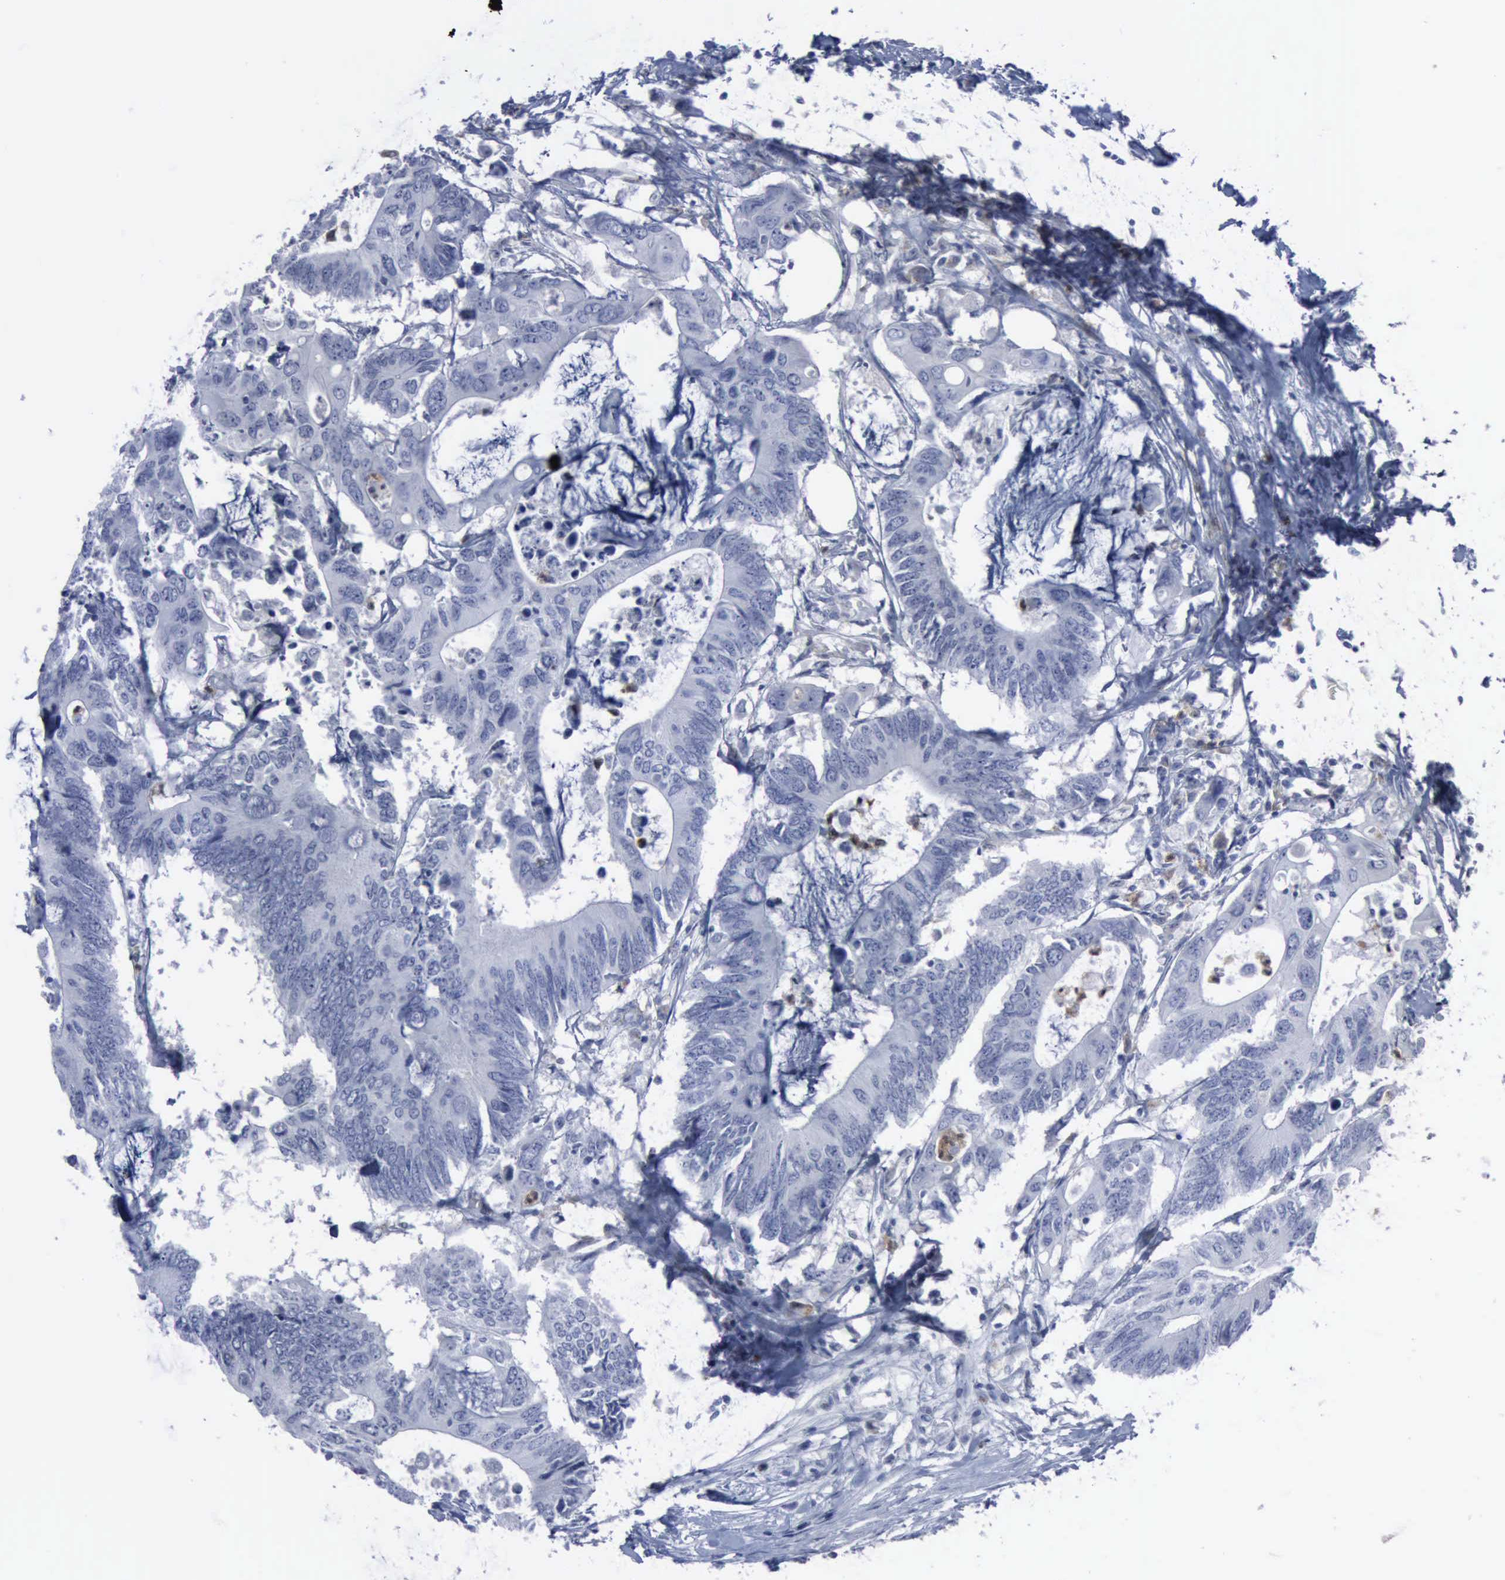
{"staining": {"intensity": "negative", "quantity": "none", "location": "none"}, "tissue": "colorectal cancer", "cell_type": "Tumor cells", "image_type": "cancer", "snomed": [{"axis": "morphology", "description": "Adenocarcinoma, NOS"}, {"axis": "topography", "description": "Colon"}], "caption": "A histopathology image of colorectal adenocarcinoma stained for a protein exhibits no brown staining in tumor cells. The staining is performed using DAB brown chromogen with nuclei counter-stained in using hematoxylin.", "gene": "CSTA", "patient": {"sex": "male", "age": 71}}